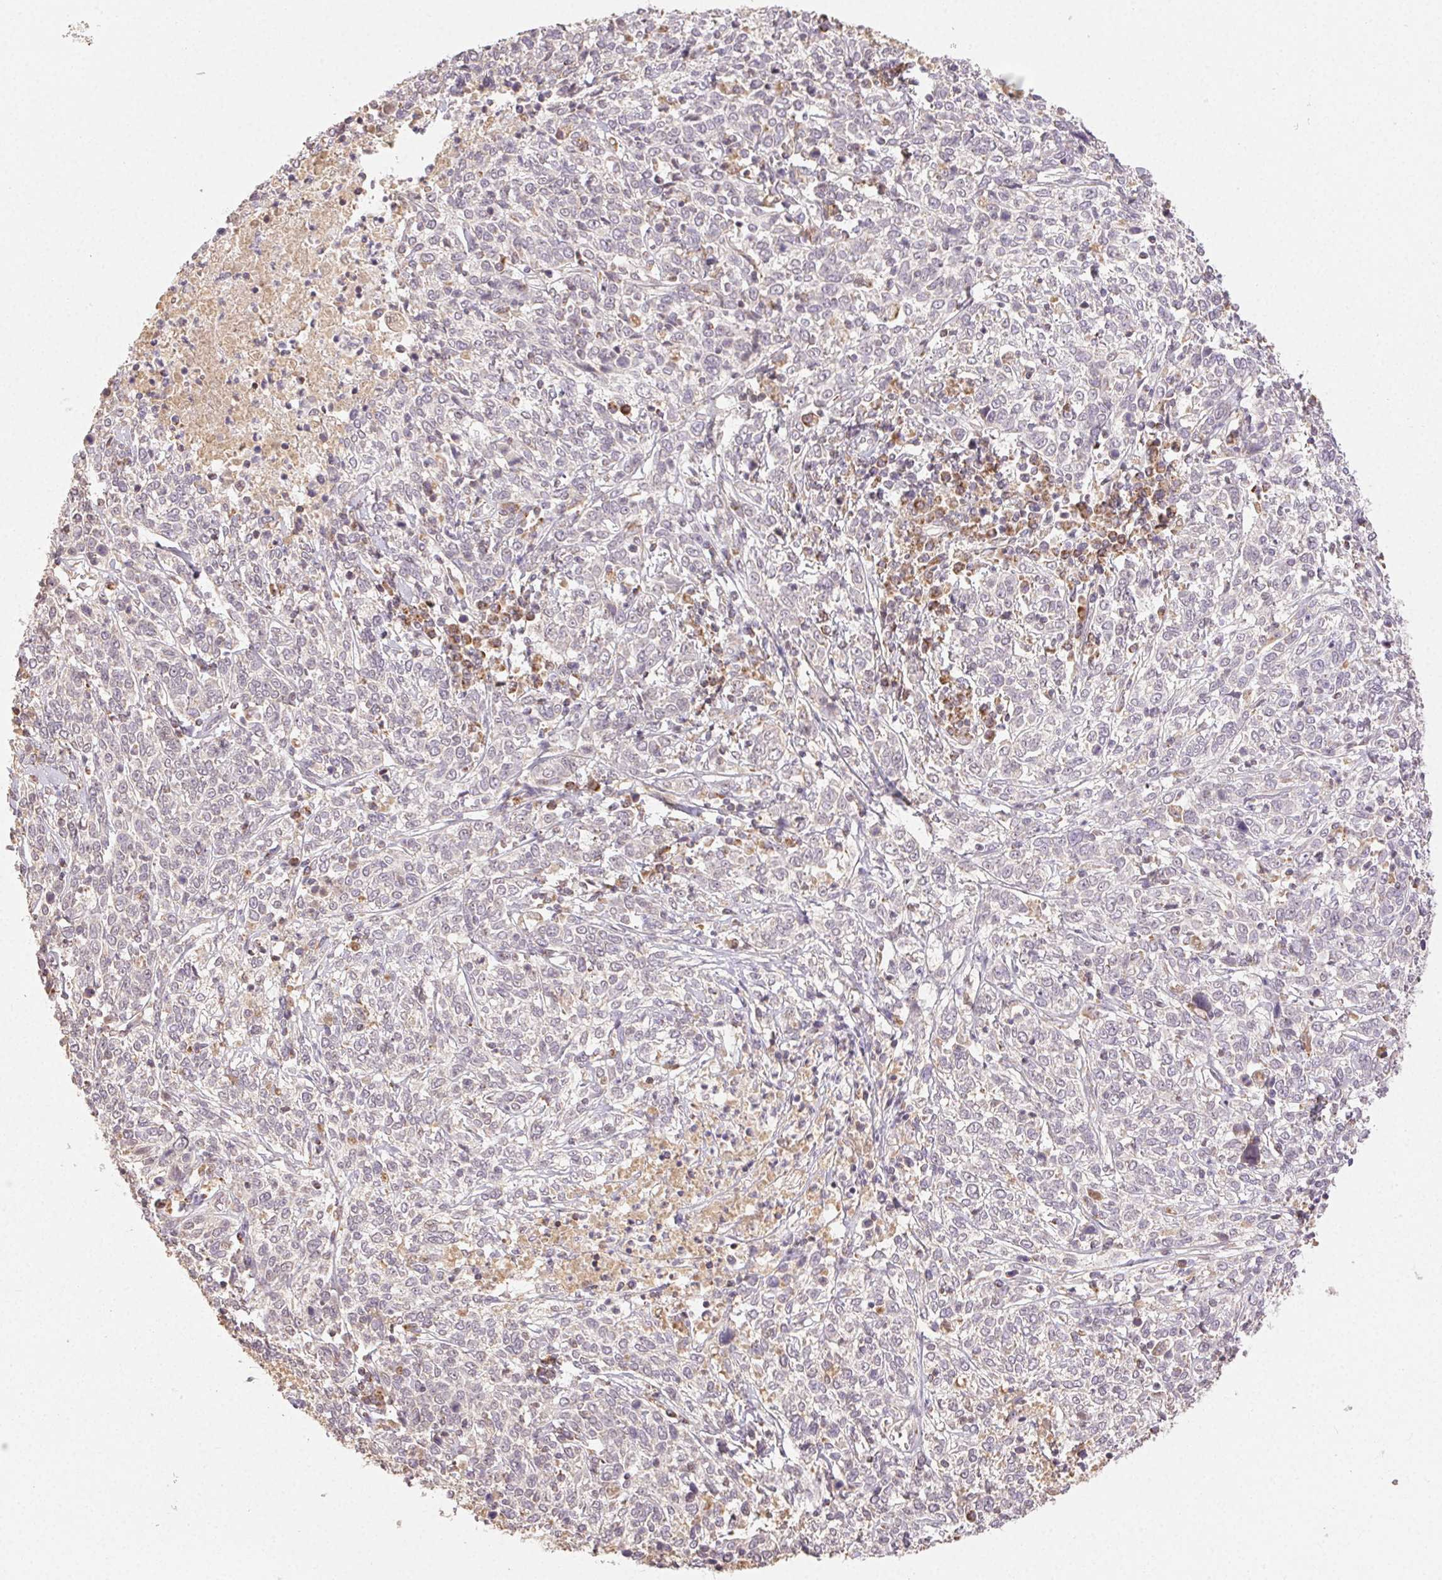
{"staining": {"intensity": "negative", "quantity": "none", "location": "none"}, "tissue": "cervical cancer", "cell_type": "Tumor cells", "image_type": "cancer", "snomed": [{"axis": "morphology", "description": "Squamous cell carcinoma, NOS"}, {"axis": "topography", "description": "Cervix"}], "caption": "Immunohistochemical staining of human squamous cell carcinoma (cervical) displays no significant staining in tumor cells. Brightfield microscopy of immunohistochemistry stained with DAB (3,3'-diaminobenzidine) (brown) and hematoxylin (blue), captured at high magnification.", "gene": "CLASP1", "patient": {"sex": "female", "age": 46}}